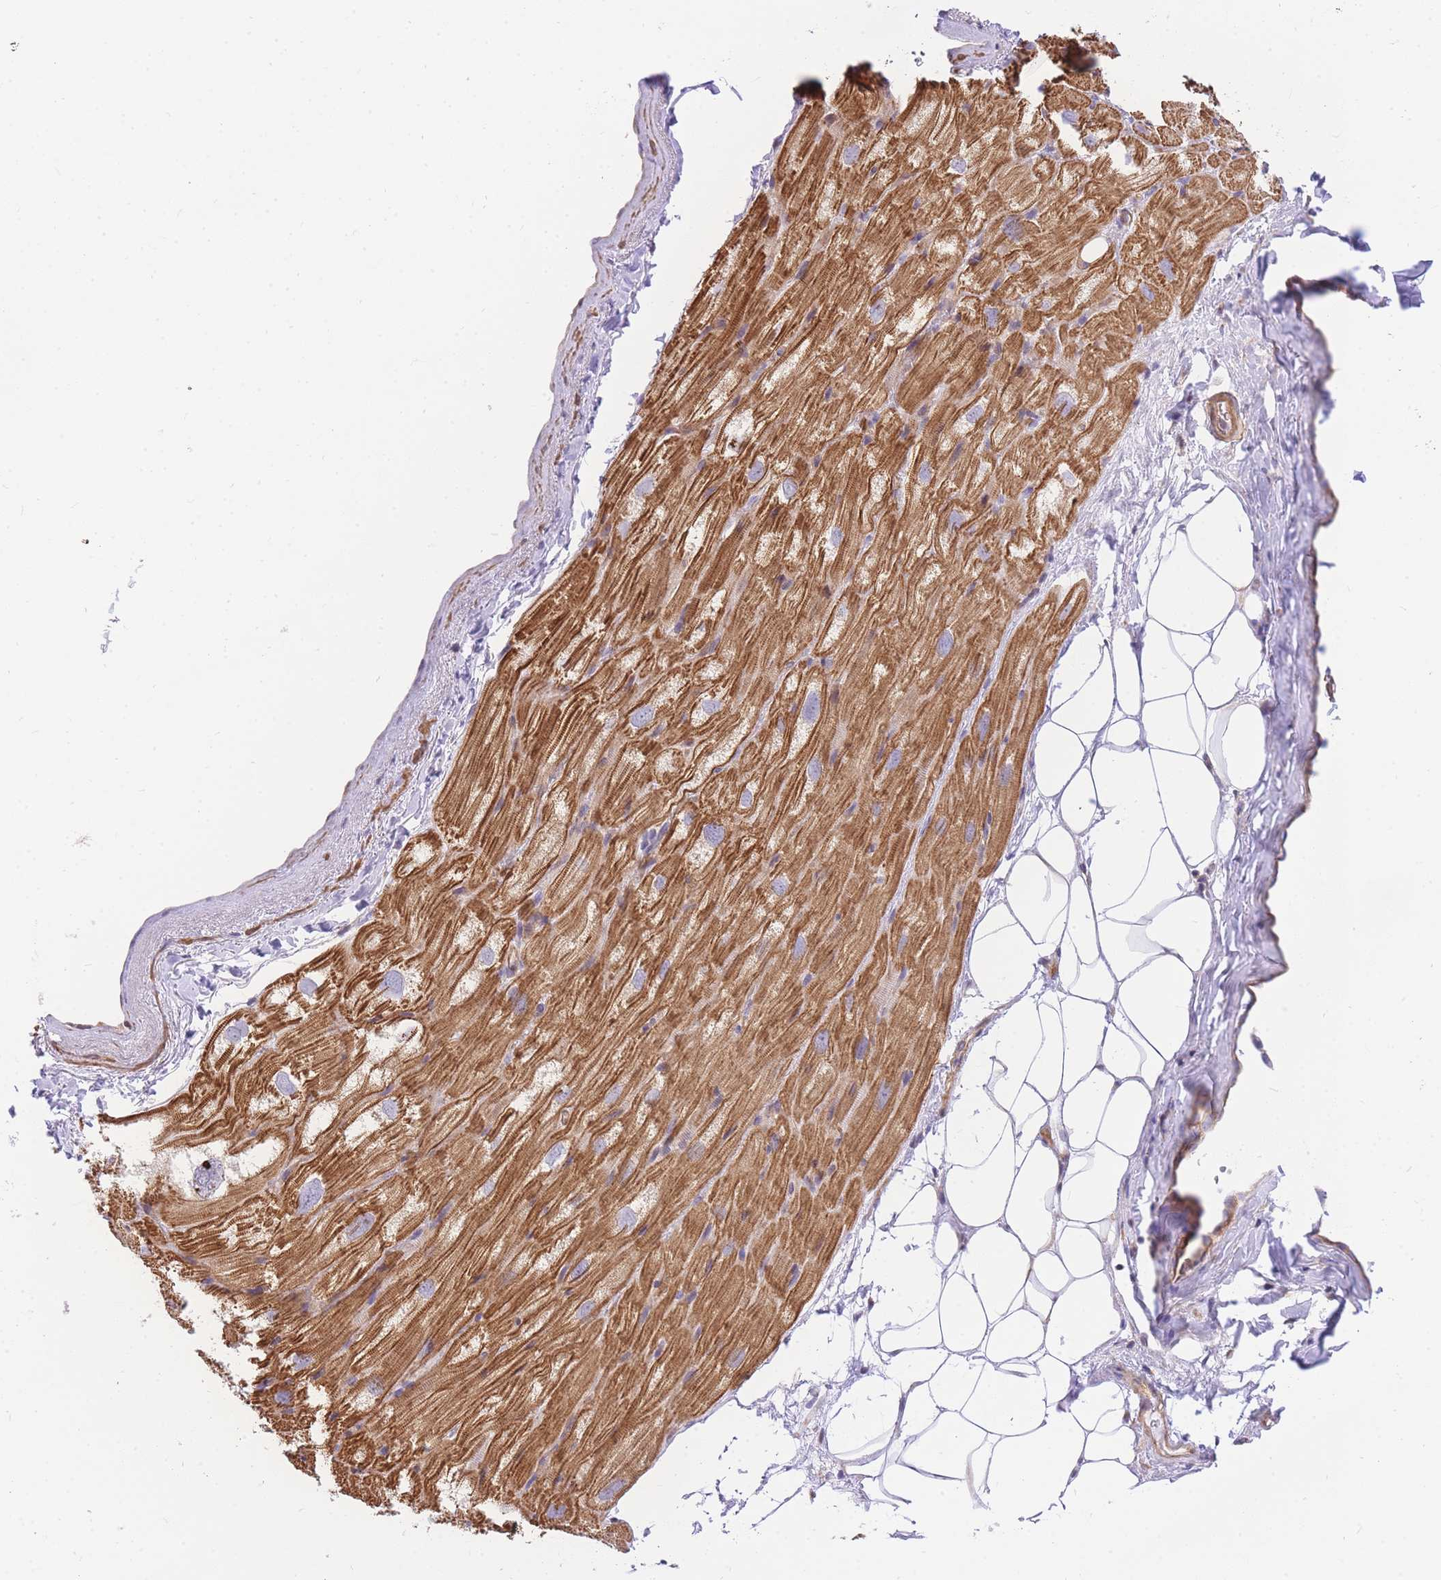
{"staining": {"intensity": "moderate", "quantity": ">75%", "location": "cytoplasmic/membranous"}, "tissue": "heart muscle", "cell_type": "Cardiomyocytes", "image_type": "normal", "snomed": [{"axis": "morphology", "description": "Normal tissue, NOS"}, {"axis": "topography", "description": "Heart"}], "caption": "High-power microscopy captured an immunohistochemistry (IHC) photomicrograph of normal heart muscle, revealing moderate cytoplasmic/membranous staining in about >75% of cardiomyocytes. Nuclei are stained in blue.", "gene": "S100PBP", "patient": {"sex": "male", "age": 50}}